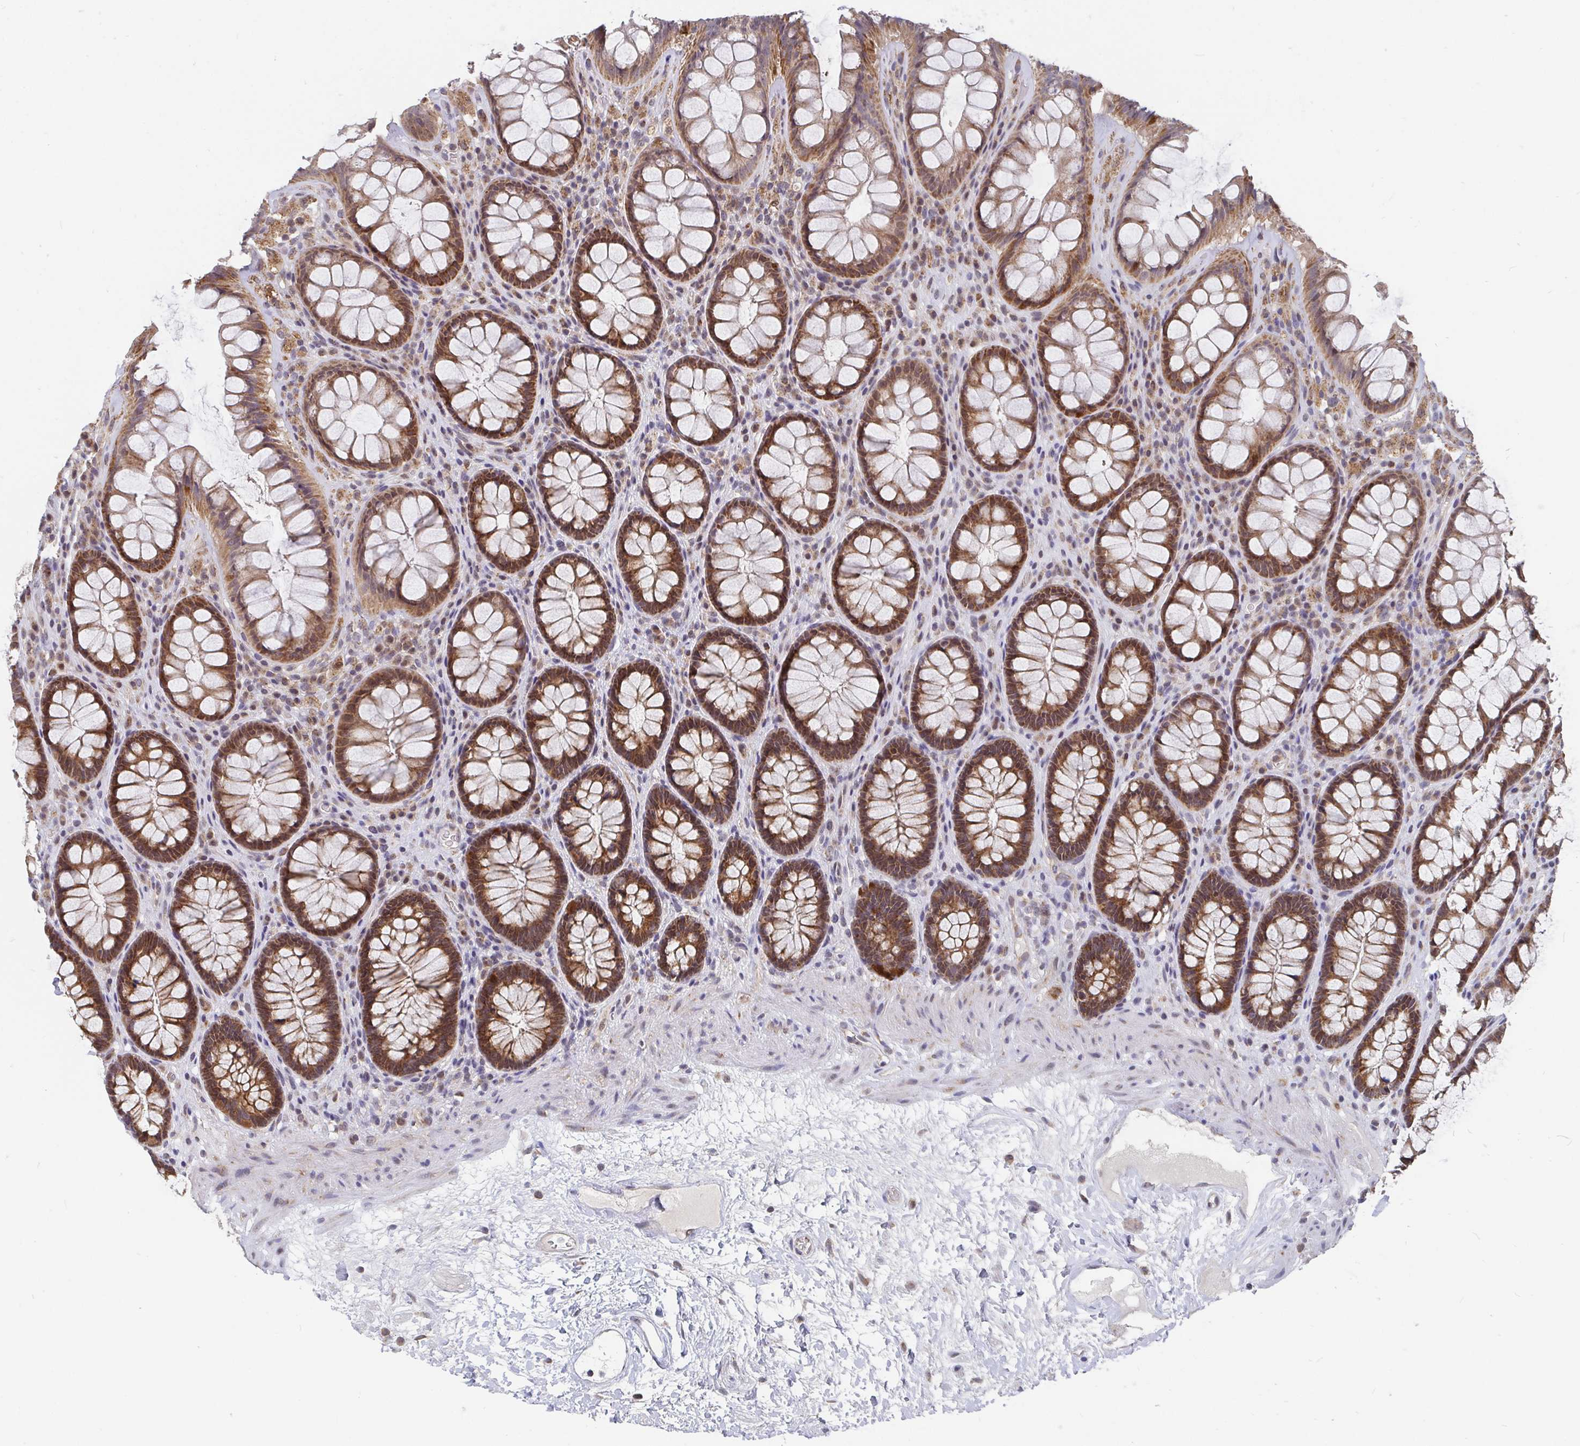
{"staining": {"intensity": "moderate", "quantity": ">75%", "location": "cytoplasmic/membranous"}, "tissue": "rectum", "cell_type": "Glandular cells", "image_type": "normal", "snomed": [{"axis": "morphology", "description": "Normal tissue, NOS"}, {"axis": "topography", "description": "Rectum"}], "caption": "Human rectum stained with a brown dye demonstrates moderate cytoplasmic/membranous positive positivity in about >75% of glandular cells.", "gene": "PDF", "patient": {"sex": "male", "age": 72}}